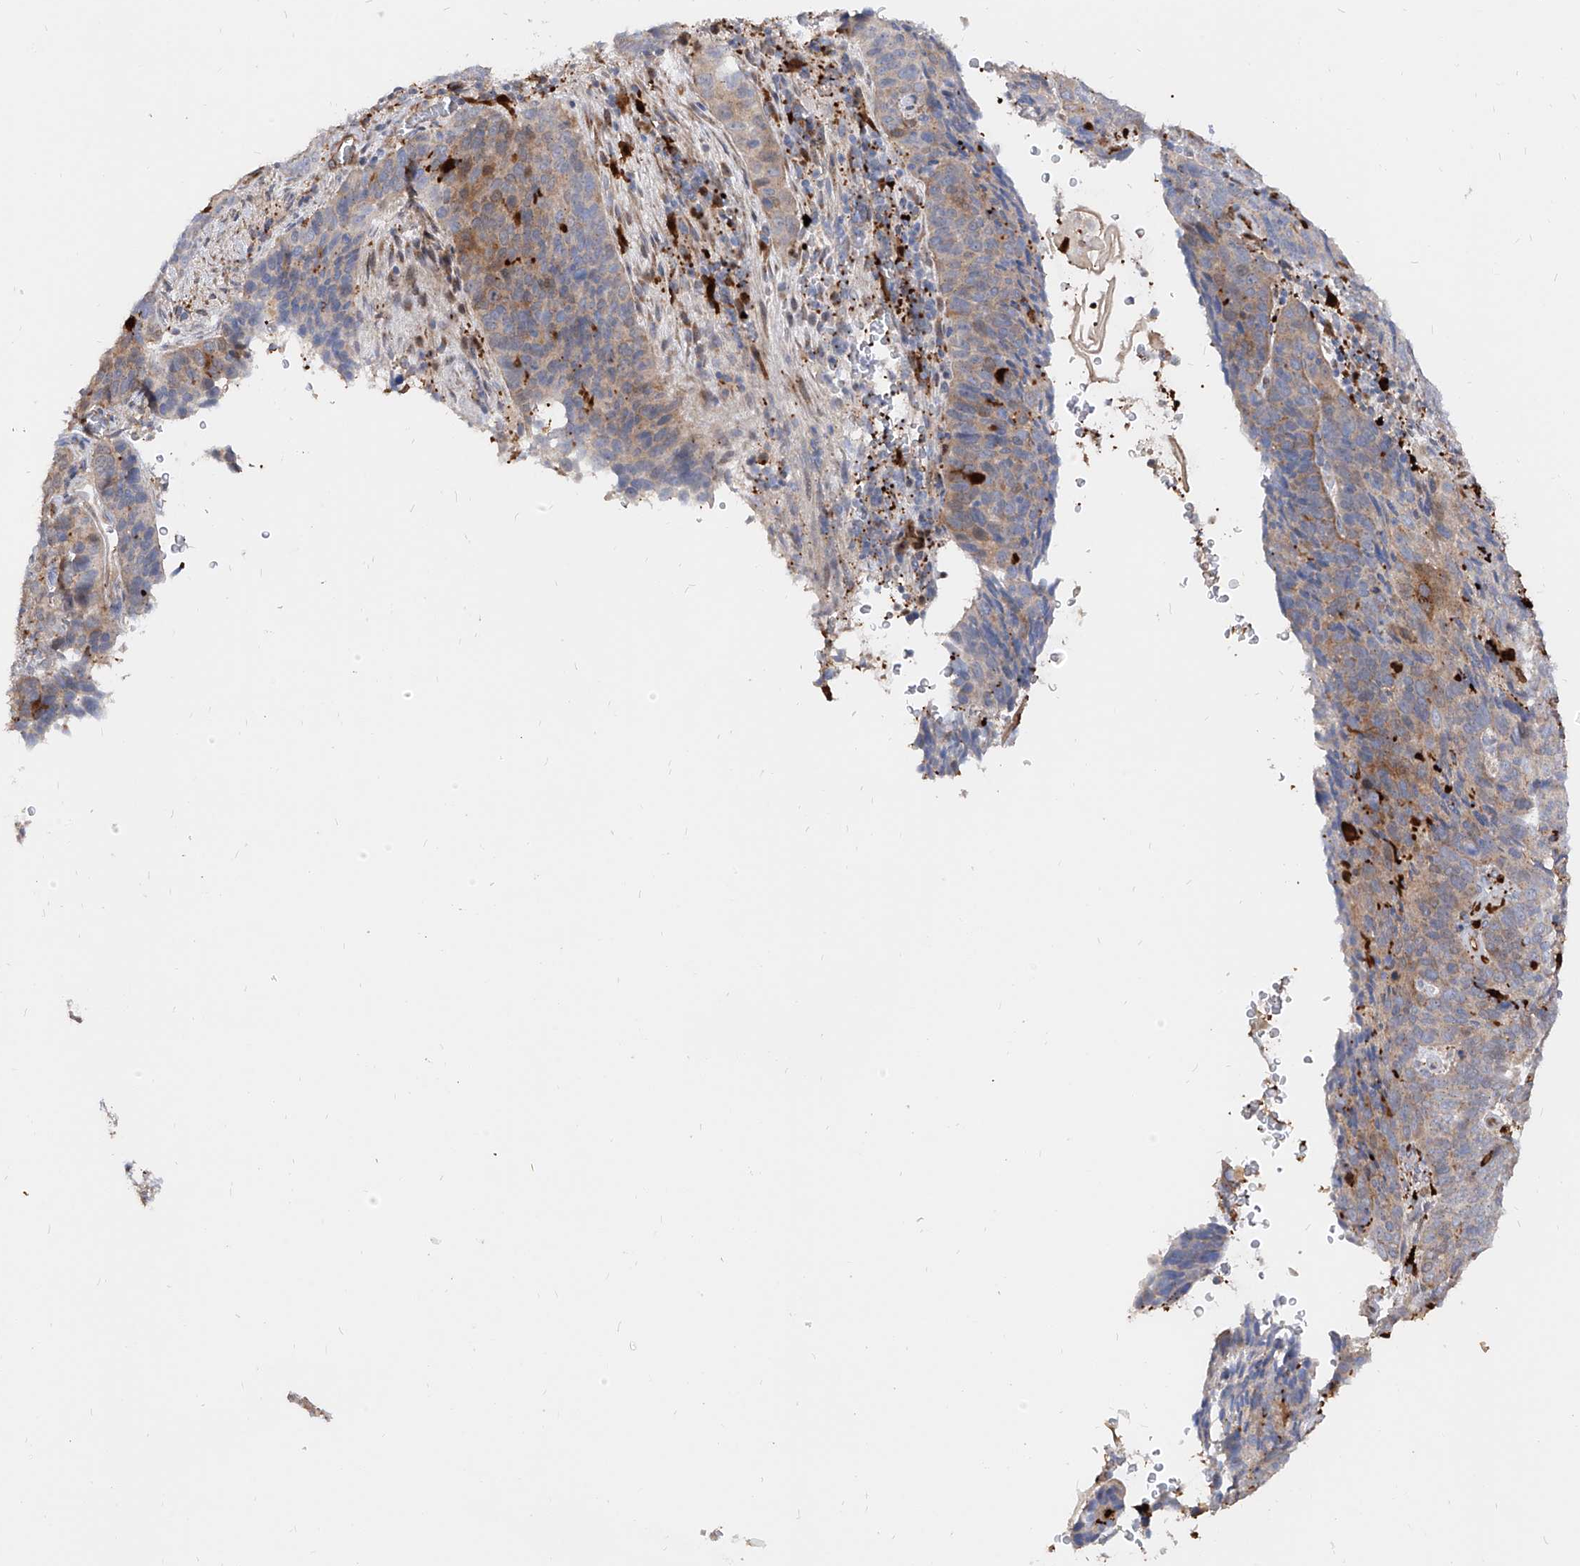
{"staining": {"intensity": "moderate", "quantity": "25%-75%", "location": "cytoplasmic/membranous"}, "tissue": "cervical cancer", "cell_type": "Tumor cells", "image_type": "cancer", "snomed": [{"axis": "morphology", "description": "Squamous cell carcinoma, NOS"}, {"axis": "topography", "description": "Cervix"}], "caption": "Protein staining of cervical cancer (squamous cell carcinoma) tissue demonstrates moderate cytoplasmic/membranous expression in approximately 25%-75% of tumor cells.", "gene": "KYNU", "patient": {"sex": "female", "age": 60}}